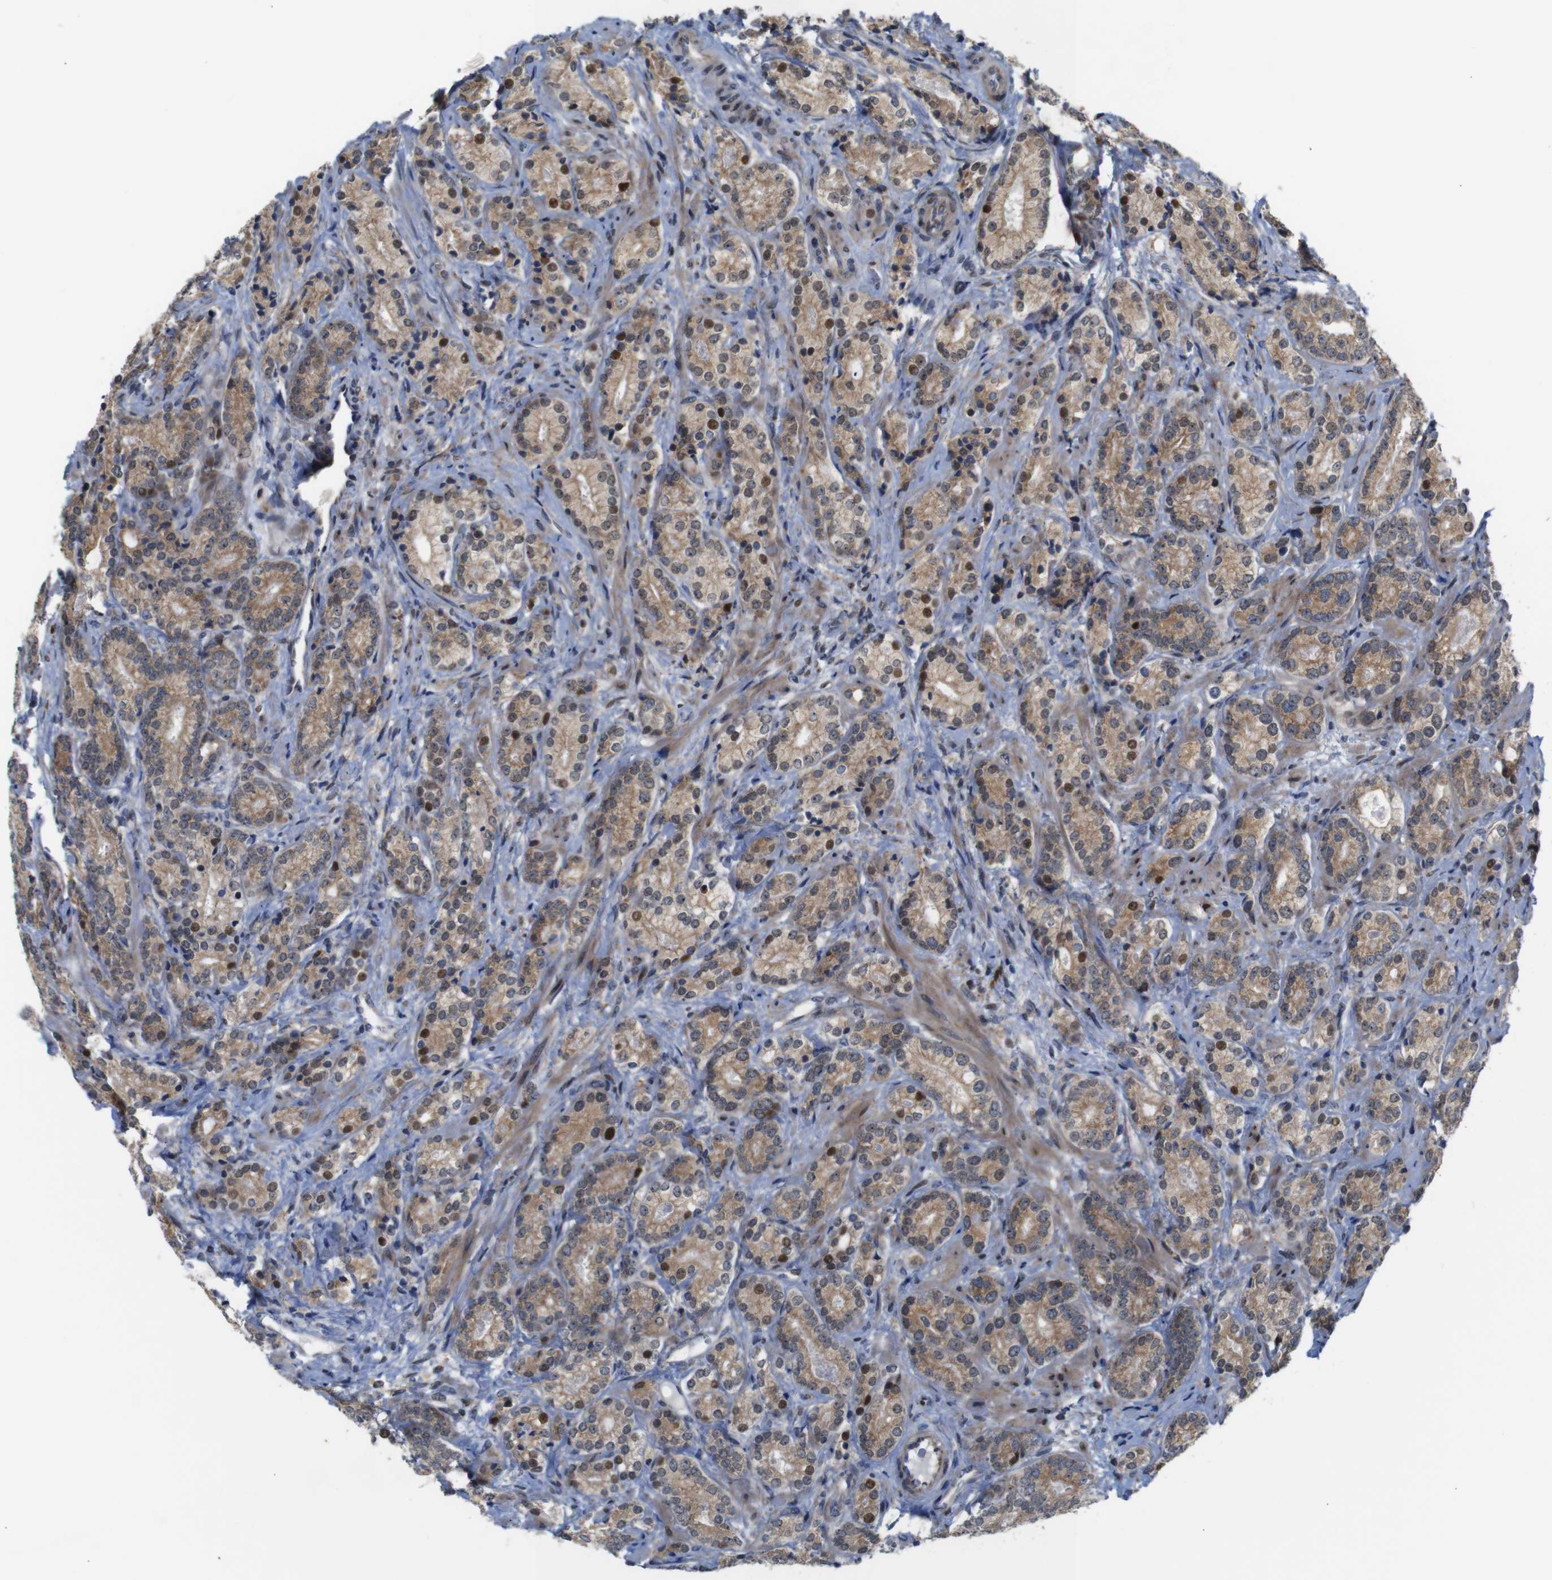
{"staining": {"intensity": "weak", "quantity": ">75%", "location": "cytoplasmic/membranous,nuclear"}, "tissue": "prostate cancer", "cell_type": "Tumor cells", "image_type": "cancer", "snomed": [{"axis": "morphology", "description": "Adenocarcinoma, High grade"}, {"axis": "topography", "description": "Prostate"}], "caption": "Immunohistochemical staining of prostate high-grade adenocarcinoma reveals low levels of weak cytoplasmic/membranous and nuclear positivity in about >75% of tumor cells.", "gene": "PTPN1", "patient": {"sex": "male", "age": 61}}